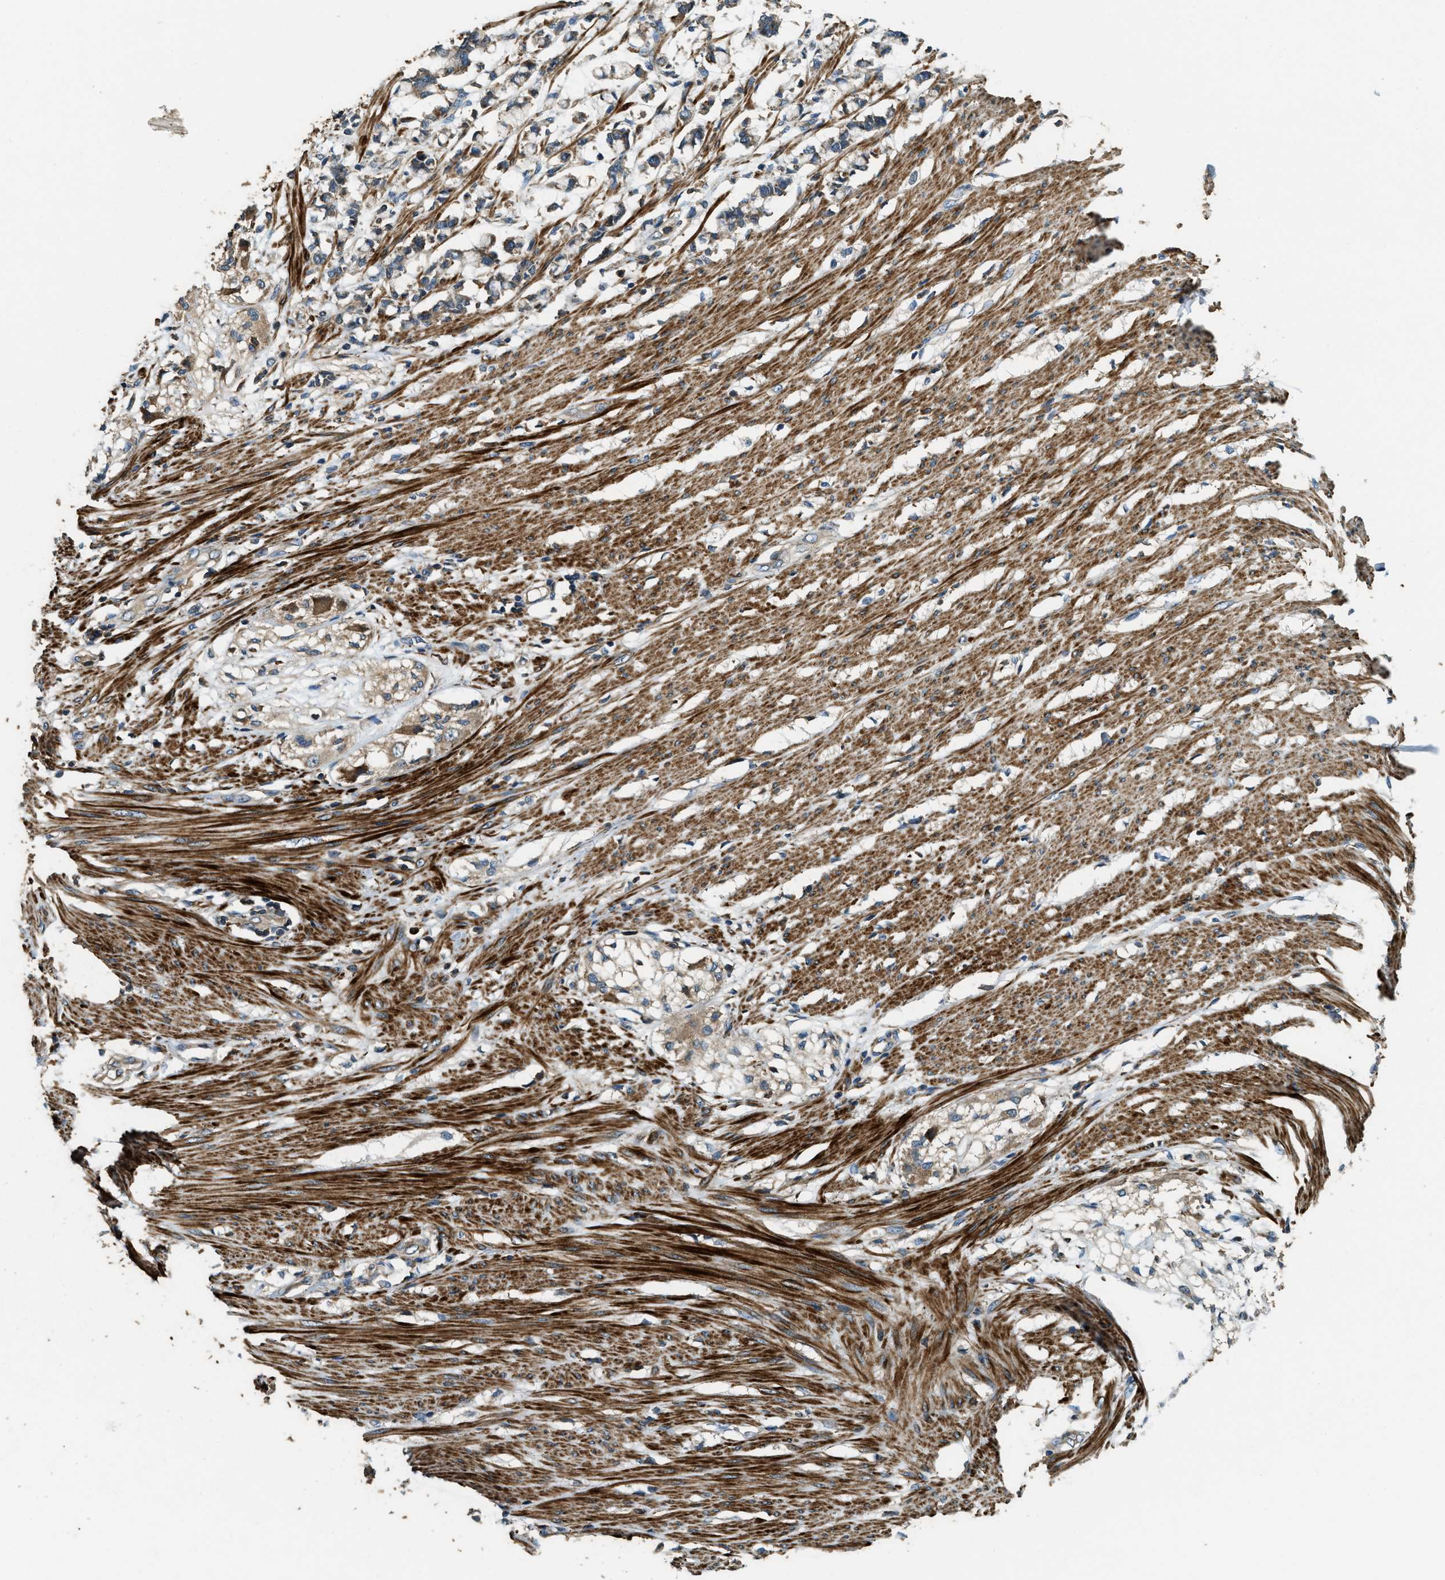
{"staining": {"intensity": "strong", "quantity": ">75%", "location": "cytoplasmic/membranous"}, "tissue": "smooth muscle", "cell_type": "Smooth muscle cells", "image_type": "normal", "snomed": [{"axis": "morphology", "description": "Normal tissue, NOS"}, {"axis": "morphology", "description": "Adenocarcinoma, NOS"}, {"axis": "topography", "description": "Smooth muscle"}, {"axis": "topography", "description": "Colon"}], "caption": "This image shows immunohistochemistry (IHC) staining of benign smooth muscle, with high strong cytoplasmic/membranous positivity in approximately >75% of smooth muscle cells.", "gene": "ERGIC1", "patient": {"sex": "male", "age": 14}}